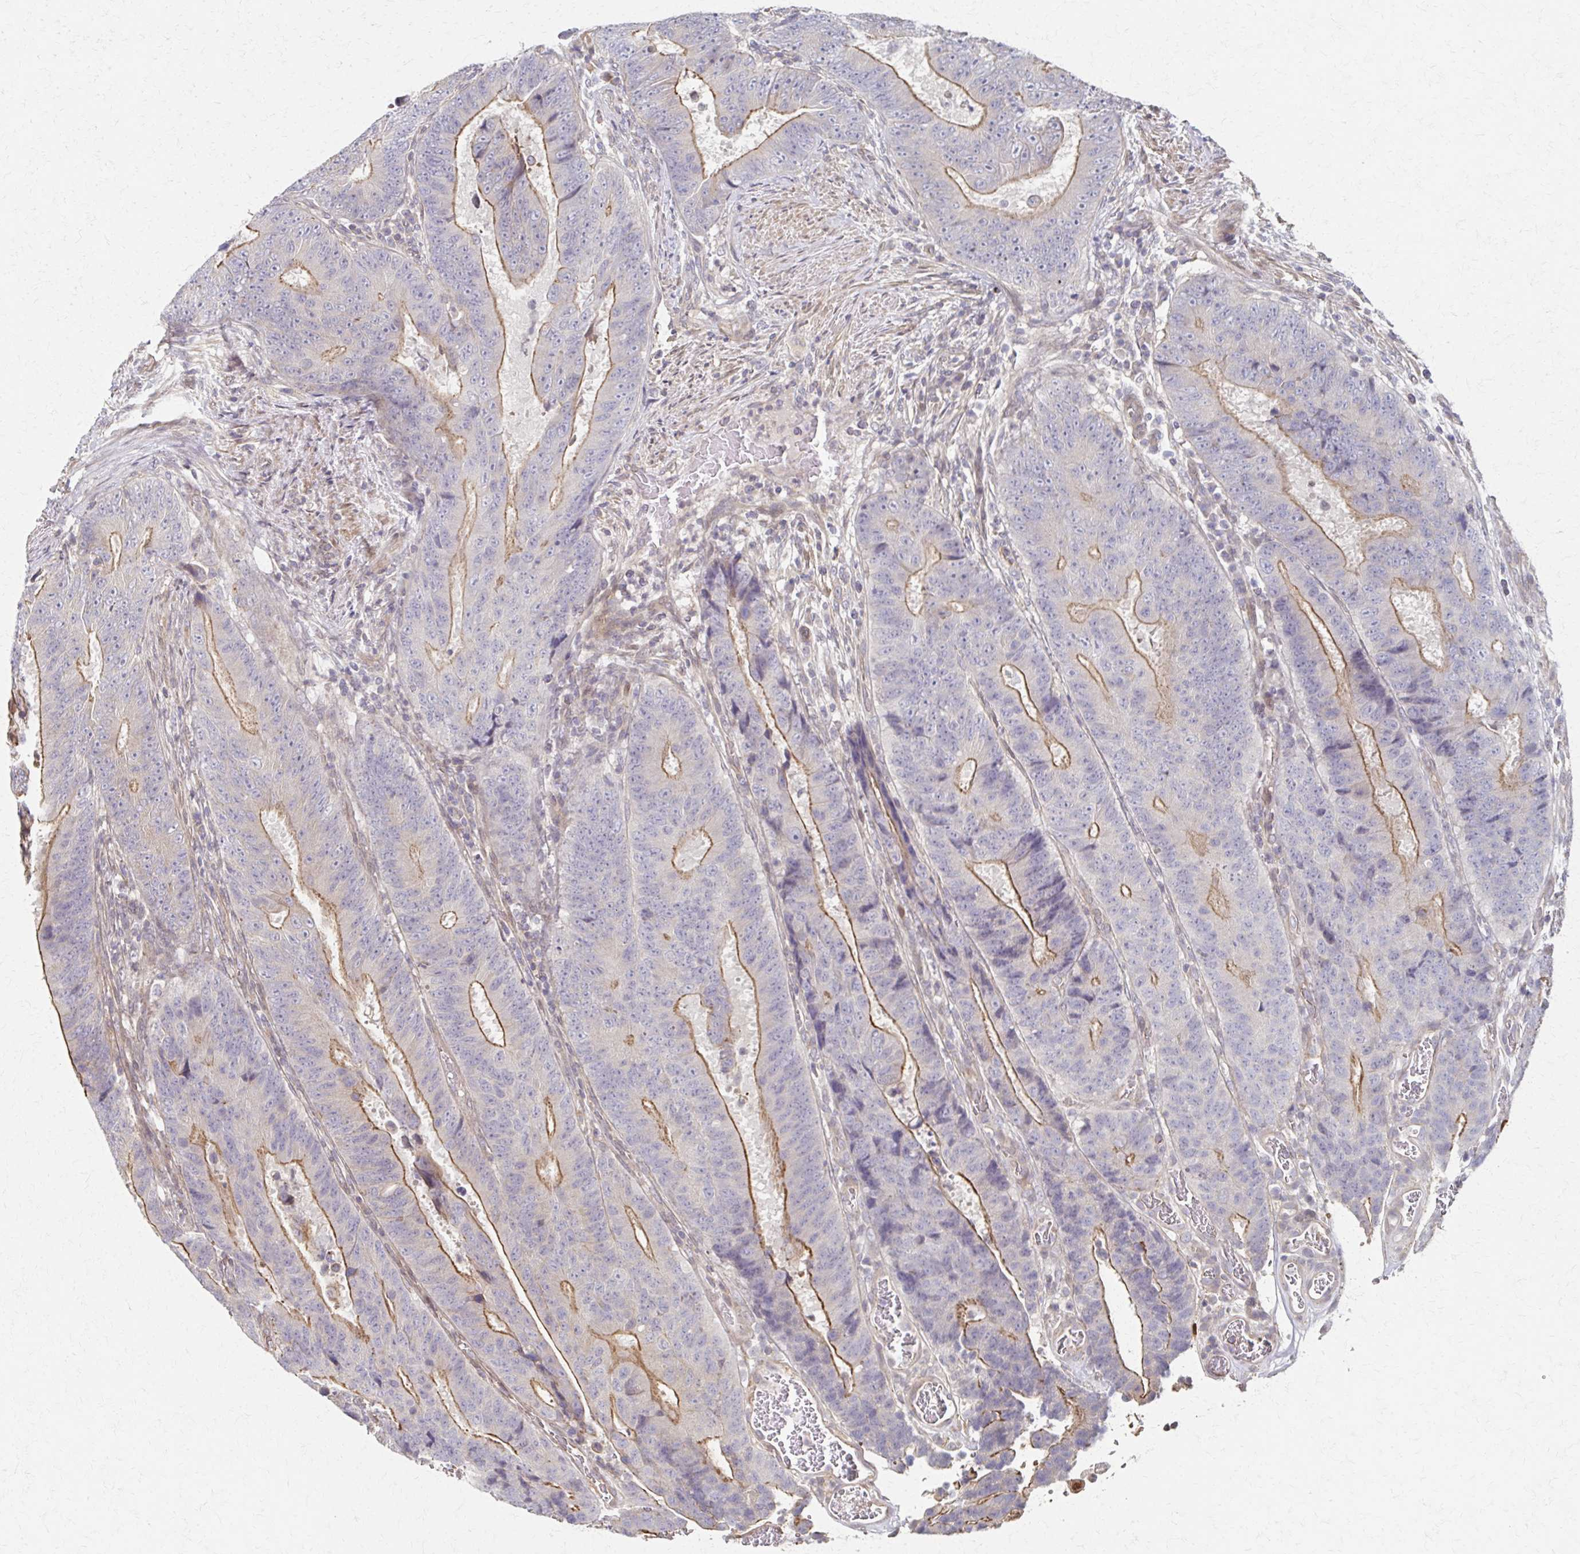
{"staining": {"intensity": "moderate", "quantity": "25%-75%", "location": "cytoplasmic/membranous"}, "tissue": "colorectal cancer", "cell_type": "Tumor cells", "image_type": "cancer", "snomed": [{"axis": "morphology", "description": "Adenocarcinoma, NOS"}, {"axis": "topography", "description": "Colon"}], "caption": "This histopathology image exhibits IHC staining of colorectal adenocarcinoma, with medium moderate cytoplasmic/membranous positivity in approximately 25%-75% of tumor cells.", "gene": "EOLA2", "patient": {"sex": "female", "age": 48}}